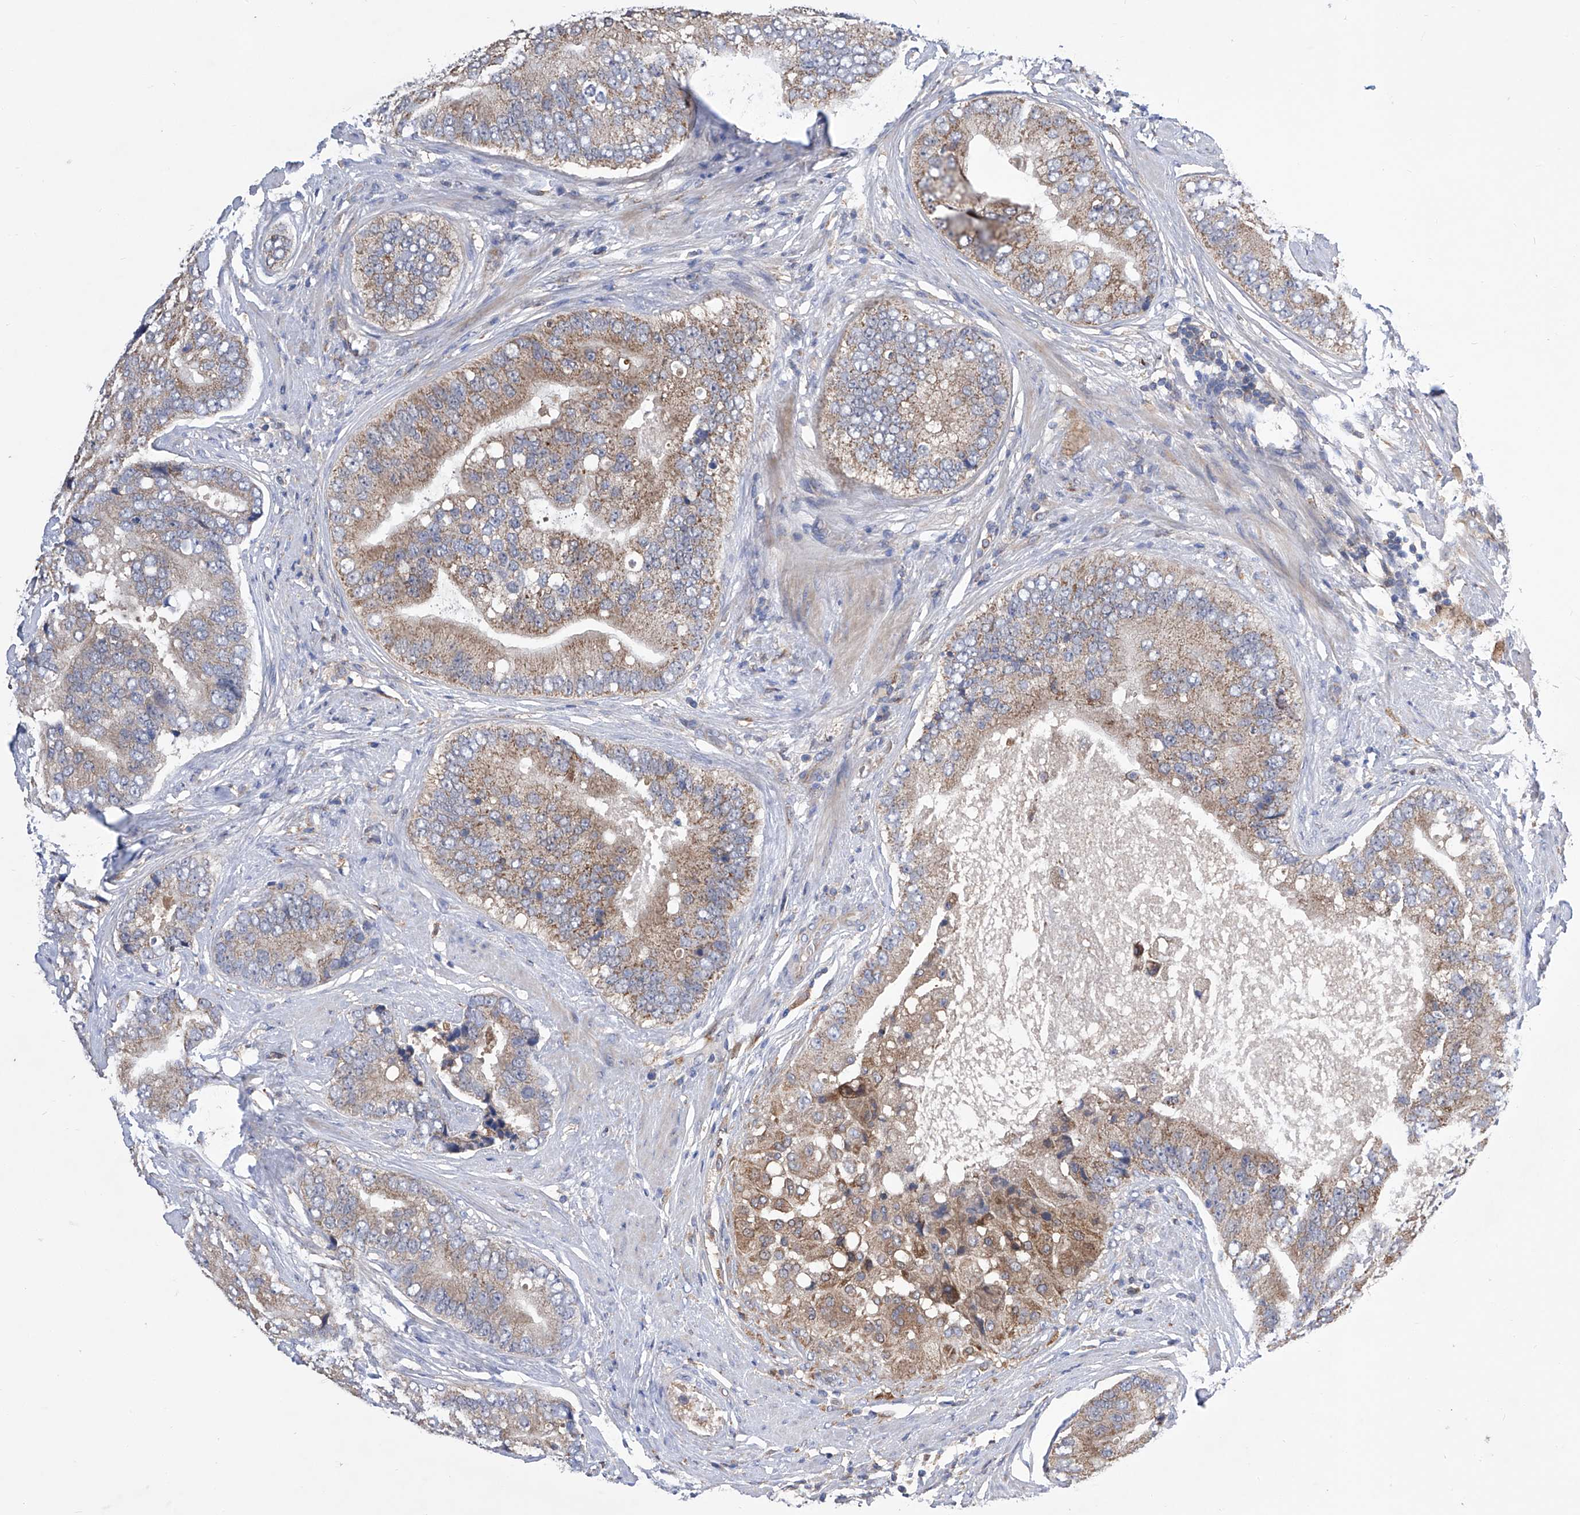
{"staining": {"intensity": "moderate", "quantity": ">75%", "location": "cytoplasmic/membranous"}, "tissue": "prostate cancer", "cell_type": "Tumor cells", "image_type": "cancer", "snomed": [{"axis": "morphology", "description": "Adenocarcinoma, High grade"}, {"axis": "topography", "description": "Prostate"}], "caption": "A brown stain shows moderate cytoplasmic/membranous staining of a protein in prostate cancer (high-grade adenocarcinoma) tumor cells.", "gene": "SPATA20", "patient": {"sex": "male", "age": 70}}